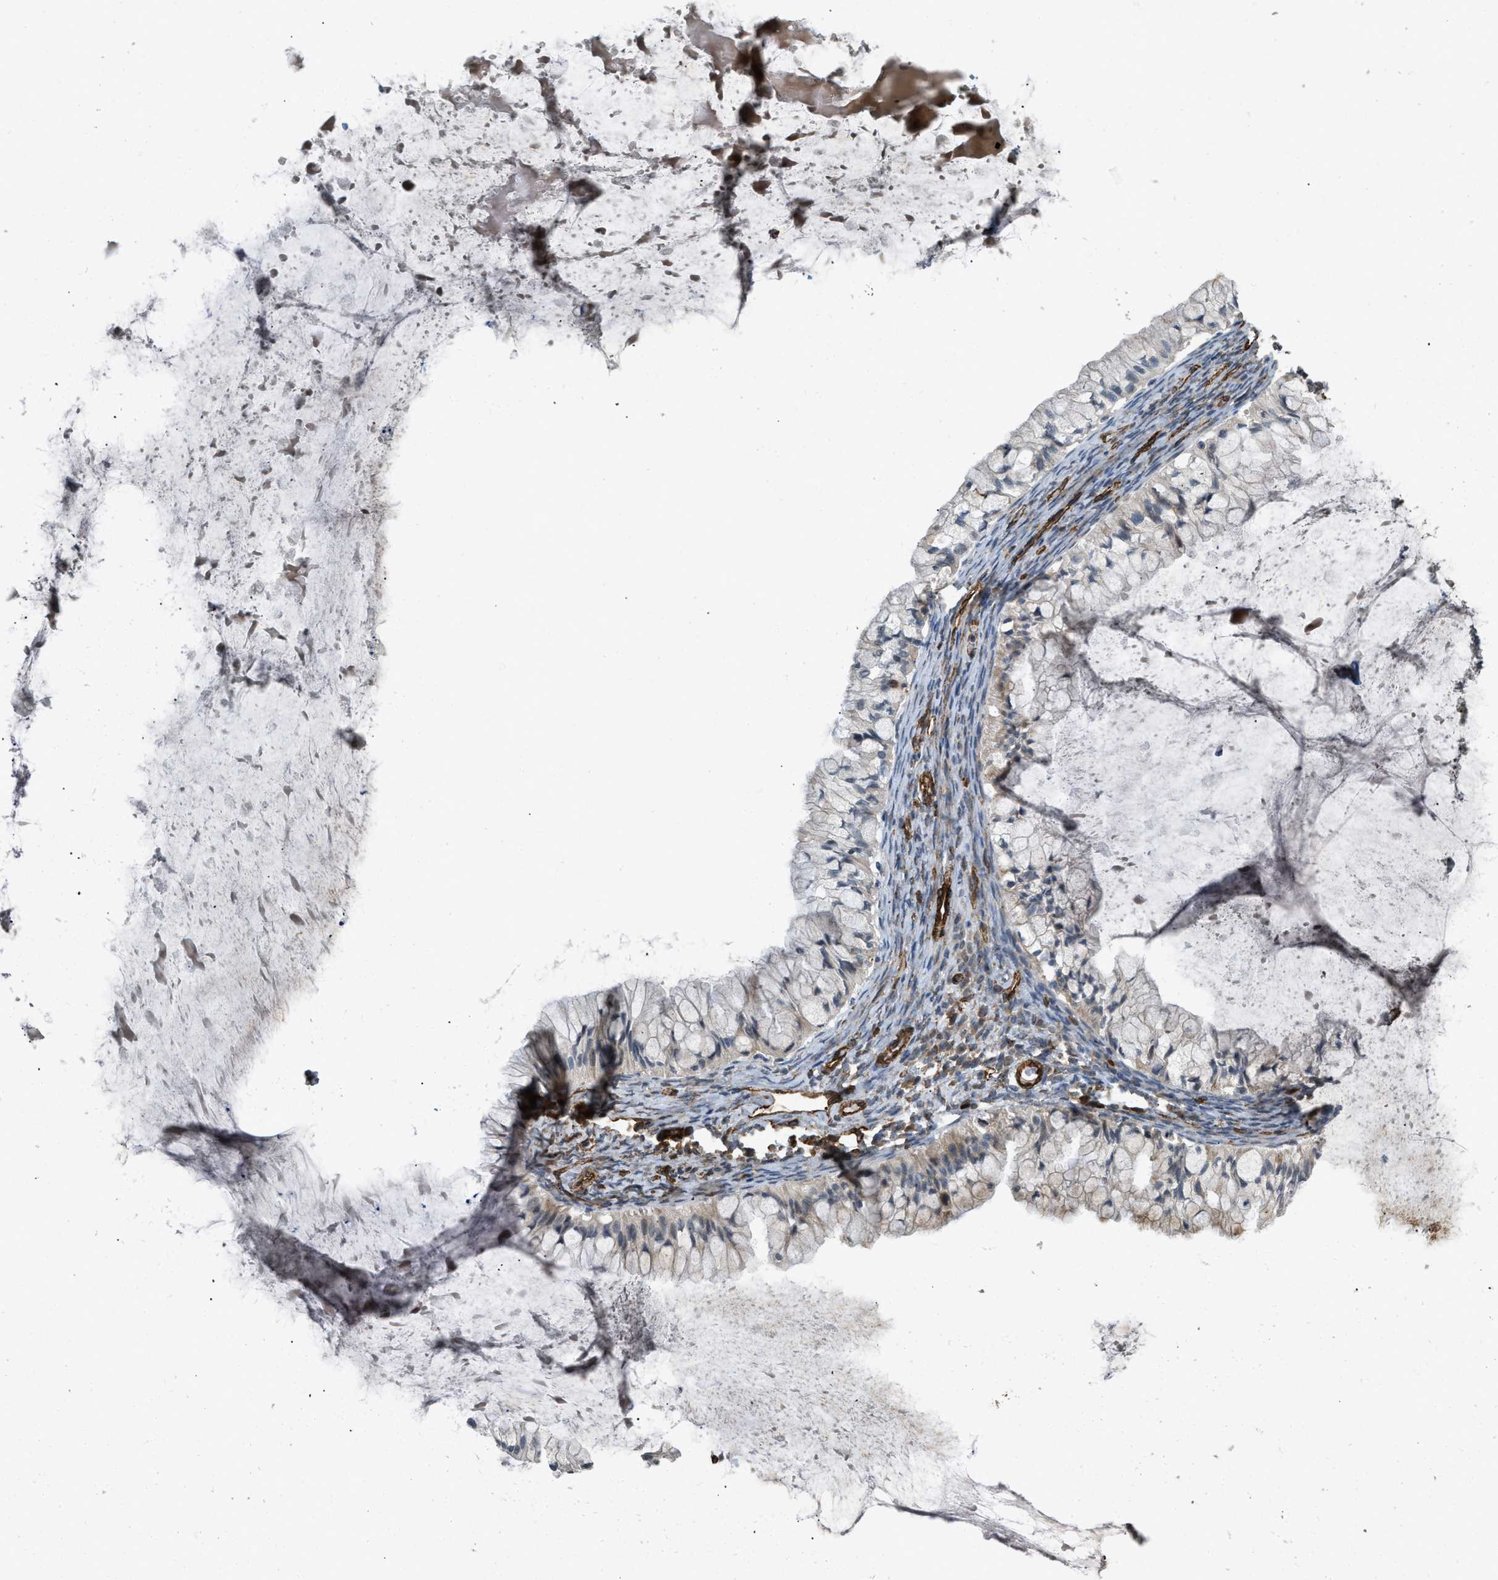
{"staining": {"intensity": "weak", "quantity": "25%-75%", "location": "cytoplasmic/membranous"}, "tissue": "ovarian cancer", "cell_type": "Tumor cells", "image_type": "cancer", "snomed": [{"axis": "morphology", "description": "Cystadenocarcinoma, mucinous, NOS"}, {"axis": "topography", "description": "Ovary"}], "caption": "Mucinous cystadenocarcinoma (ovarian) stained with a protein marker shows weak staining in tumor cells.", "gene": "NMB", "patient": {"sex": "female", "age": 57}}